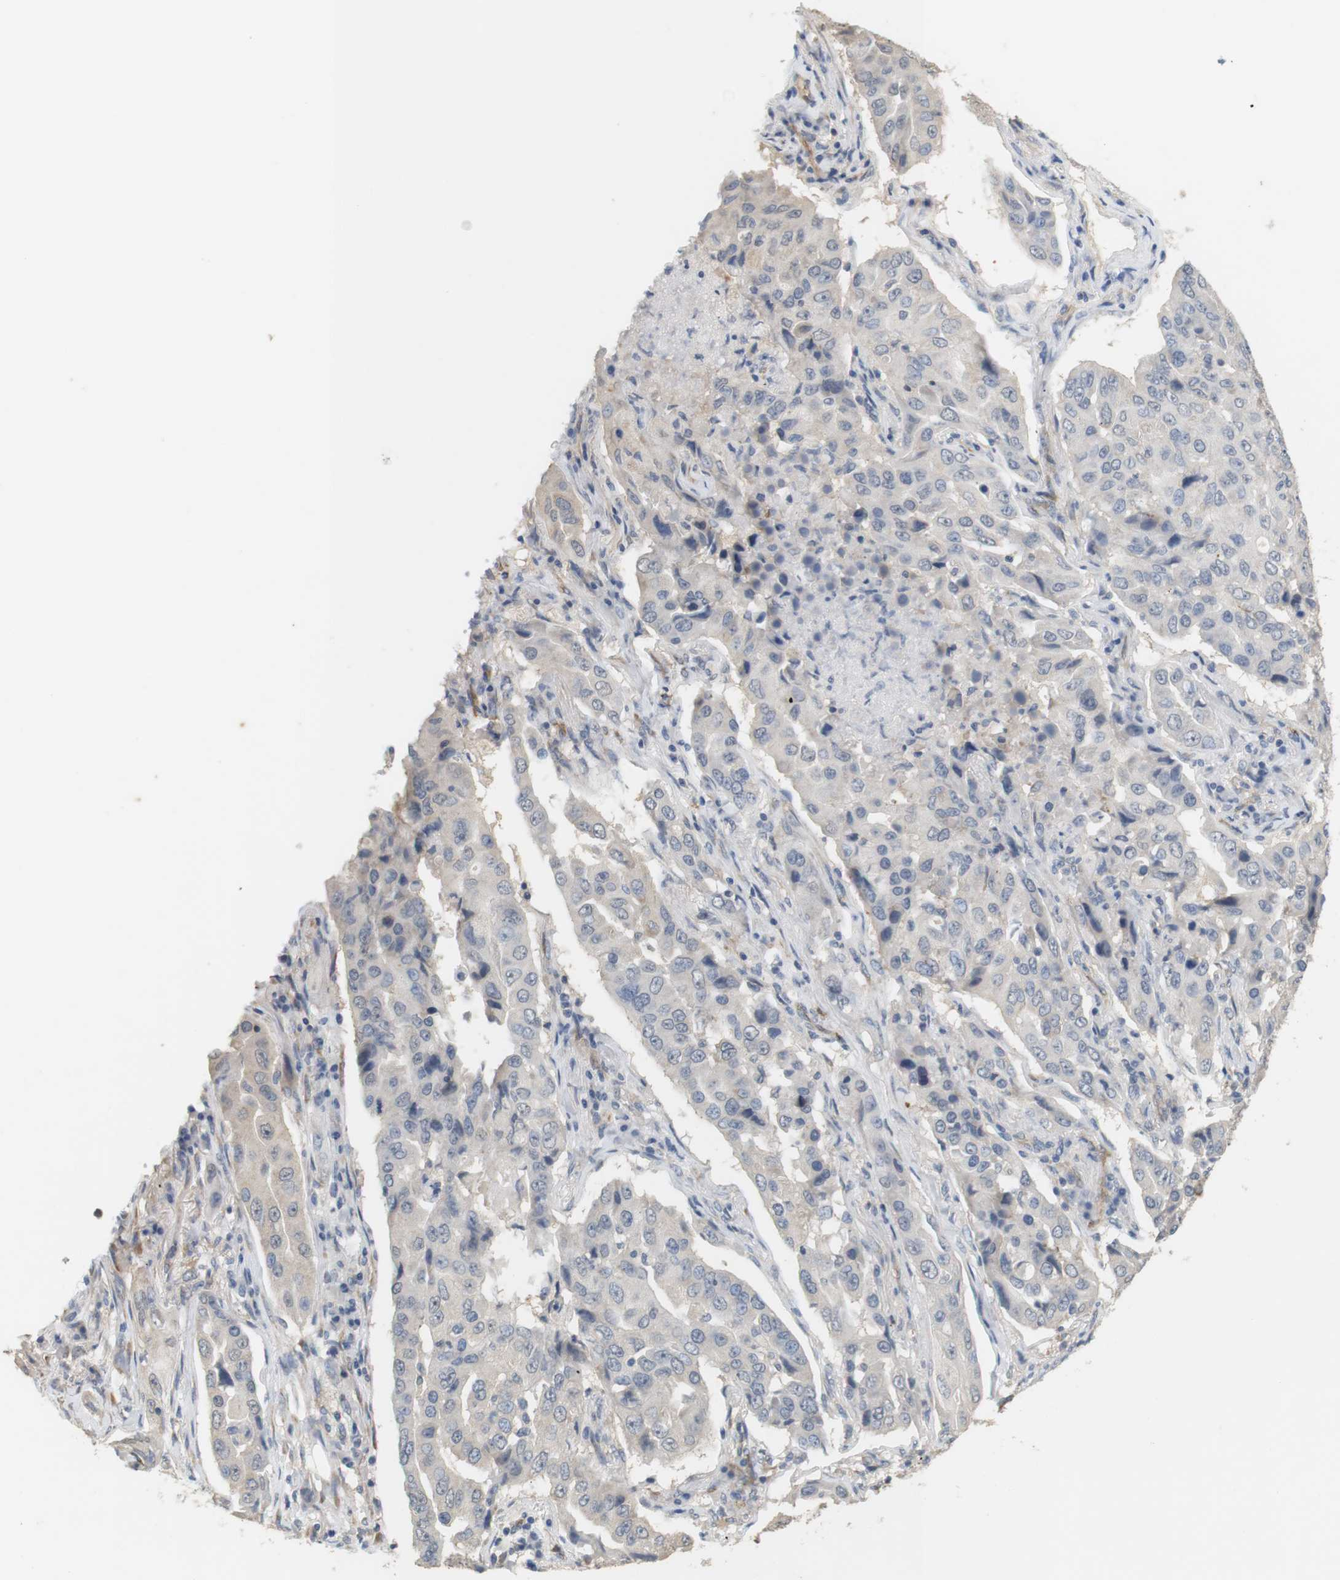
{"staining": {"intensity": "negative", "quantity": "none", "location": "none"}, "tissue": "lung cancer", "cell_type": "Tumor cells", "image_type": "cancer", "snomed": [{"axis": "morphology", "description": "Adenocarcinoma, NOS"}, {"axis": "topography", "description": "Lung"}], "caption": "There is no significant staining in tumor cells of adenocarcinoma (lung). Nuclei are stained in blue.", "gene": "OSR1", "patient": {"sex": "female", "age": 65}}